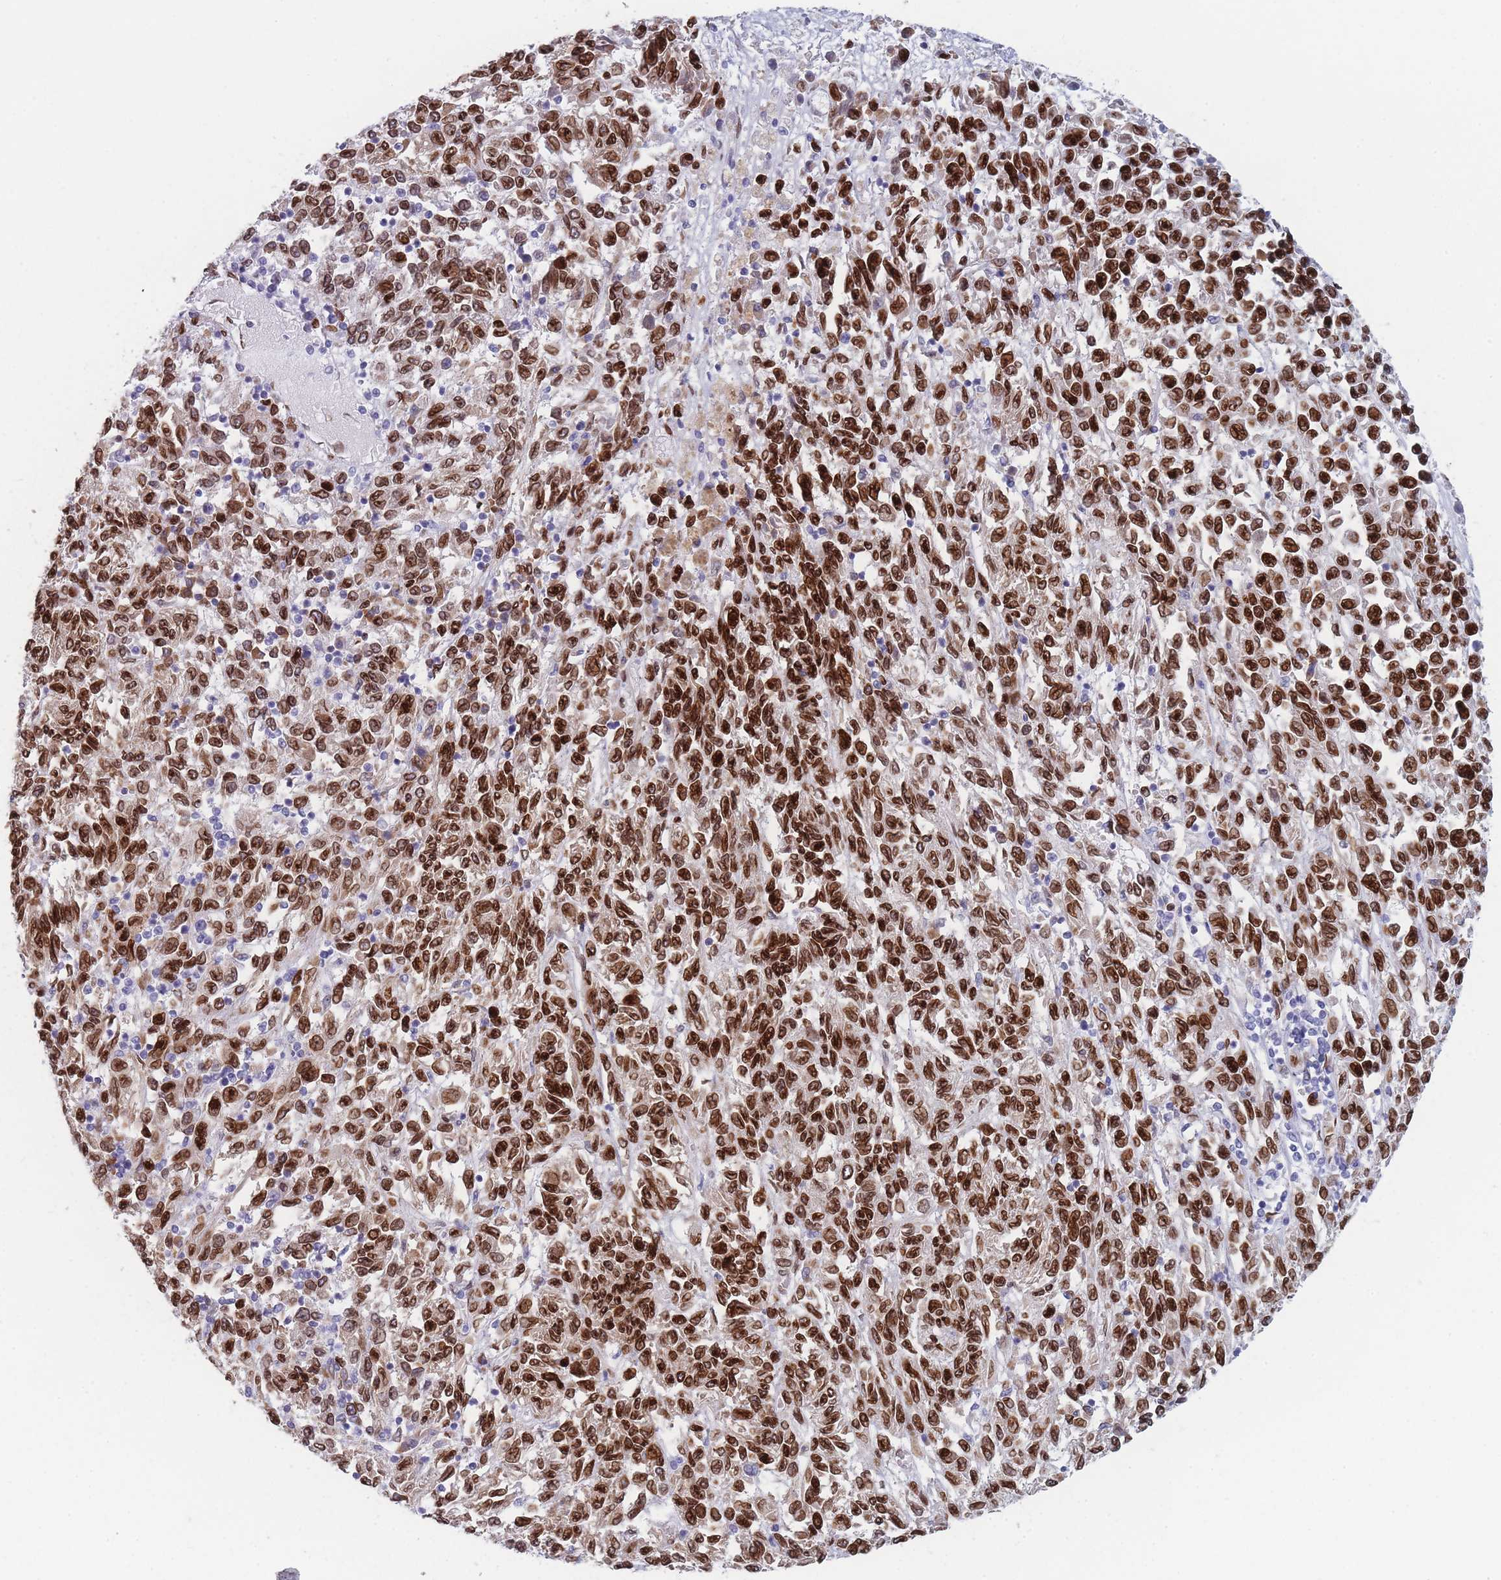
{"staining": {"intensity": "strong", "quantity": ">75%", "location": "cytoplasmic/membranous,nuclear"}, "tissue": "melanoma", "cell_type": "Tumor cells", "image_type": "cancer", "snomed": [{"axis": "morphology", "description": "Malignant melanoma, Metastatic site"}, {"axis": "topography", "description": "Lung"}], "caption": "Strong cytoplasmic/membranous and nuclear protein positivity is seen in approximately >75% of tumor cells in malignant melanoma (metastatic site).", "gene": "ZBTB1", "patient": {"sex": "male", "age": 64}}